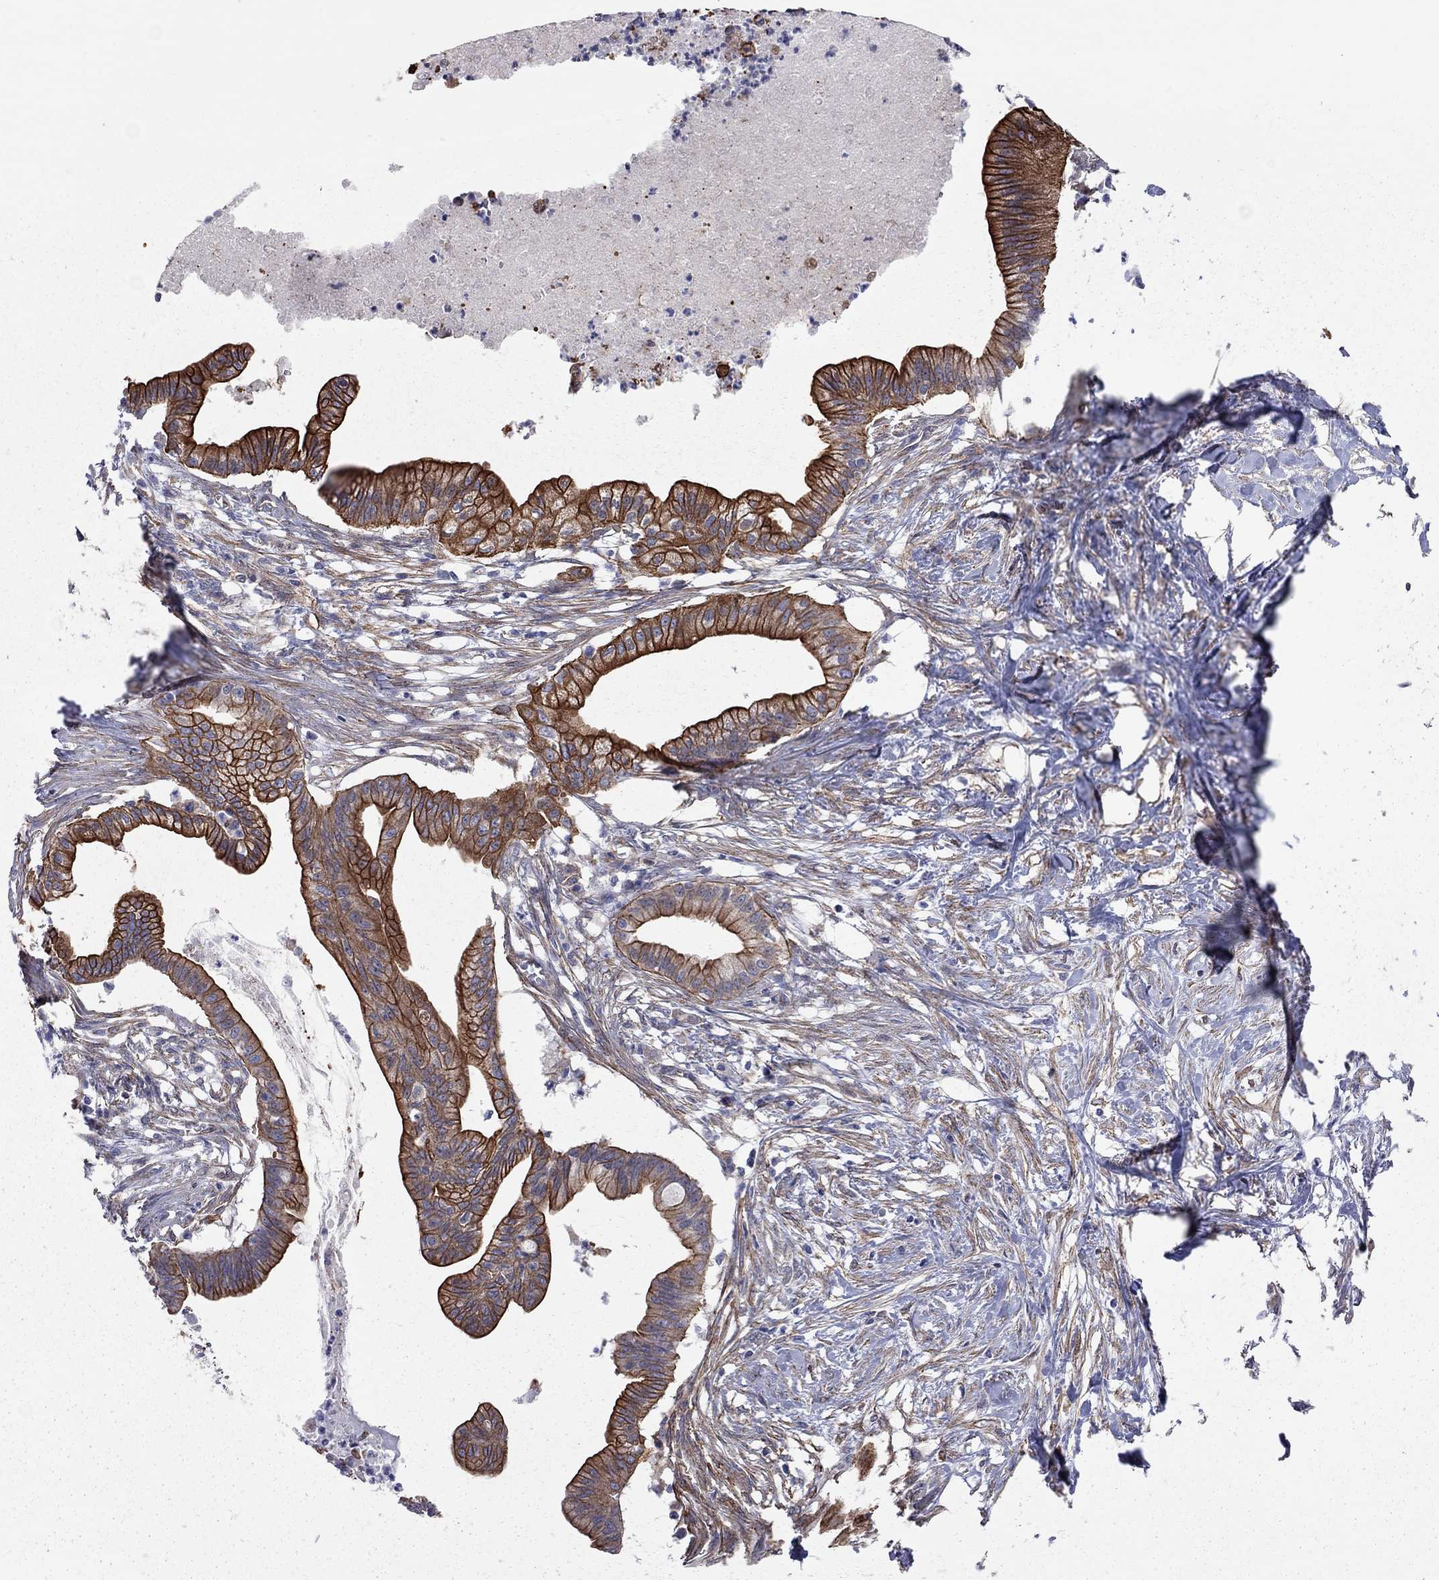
{"staining": {"intensity": "strong", "quantity": ">75%", "location": "cytoplasmic/membranous"}, "tissue": "pancreatic cancer", "cell_type": "Tumor cells", "image_type": "cancer", "snomed": [{"axis": "morphology", "description": "Normal tissue, NOS"}, {"axis": "morphology", "description": "Adenocarcinoma, NOS"}, {"axis": "topography", "description": "Pancreas"}], "caption": "Immunohistochemistry (IHC) (DAB (3,3'-diaminobenzidine)) staining of pancreatic cancer exhibits strong cytoplasmic/membranous protein staining in about >75% of tumor cells.", "gene": "BICDL2", "patient": {"sex": "female", "age": 58}}